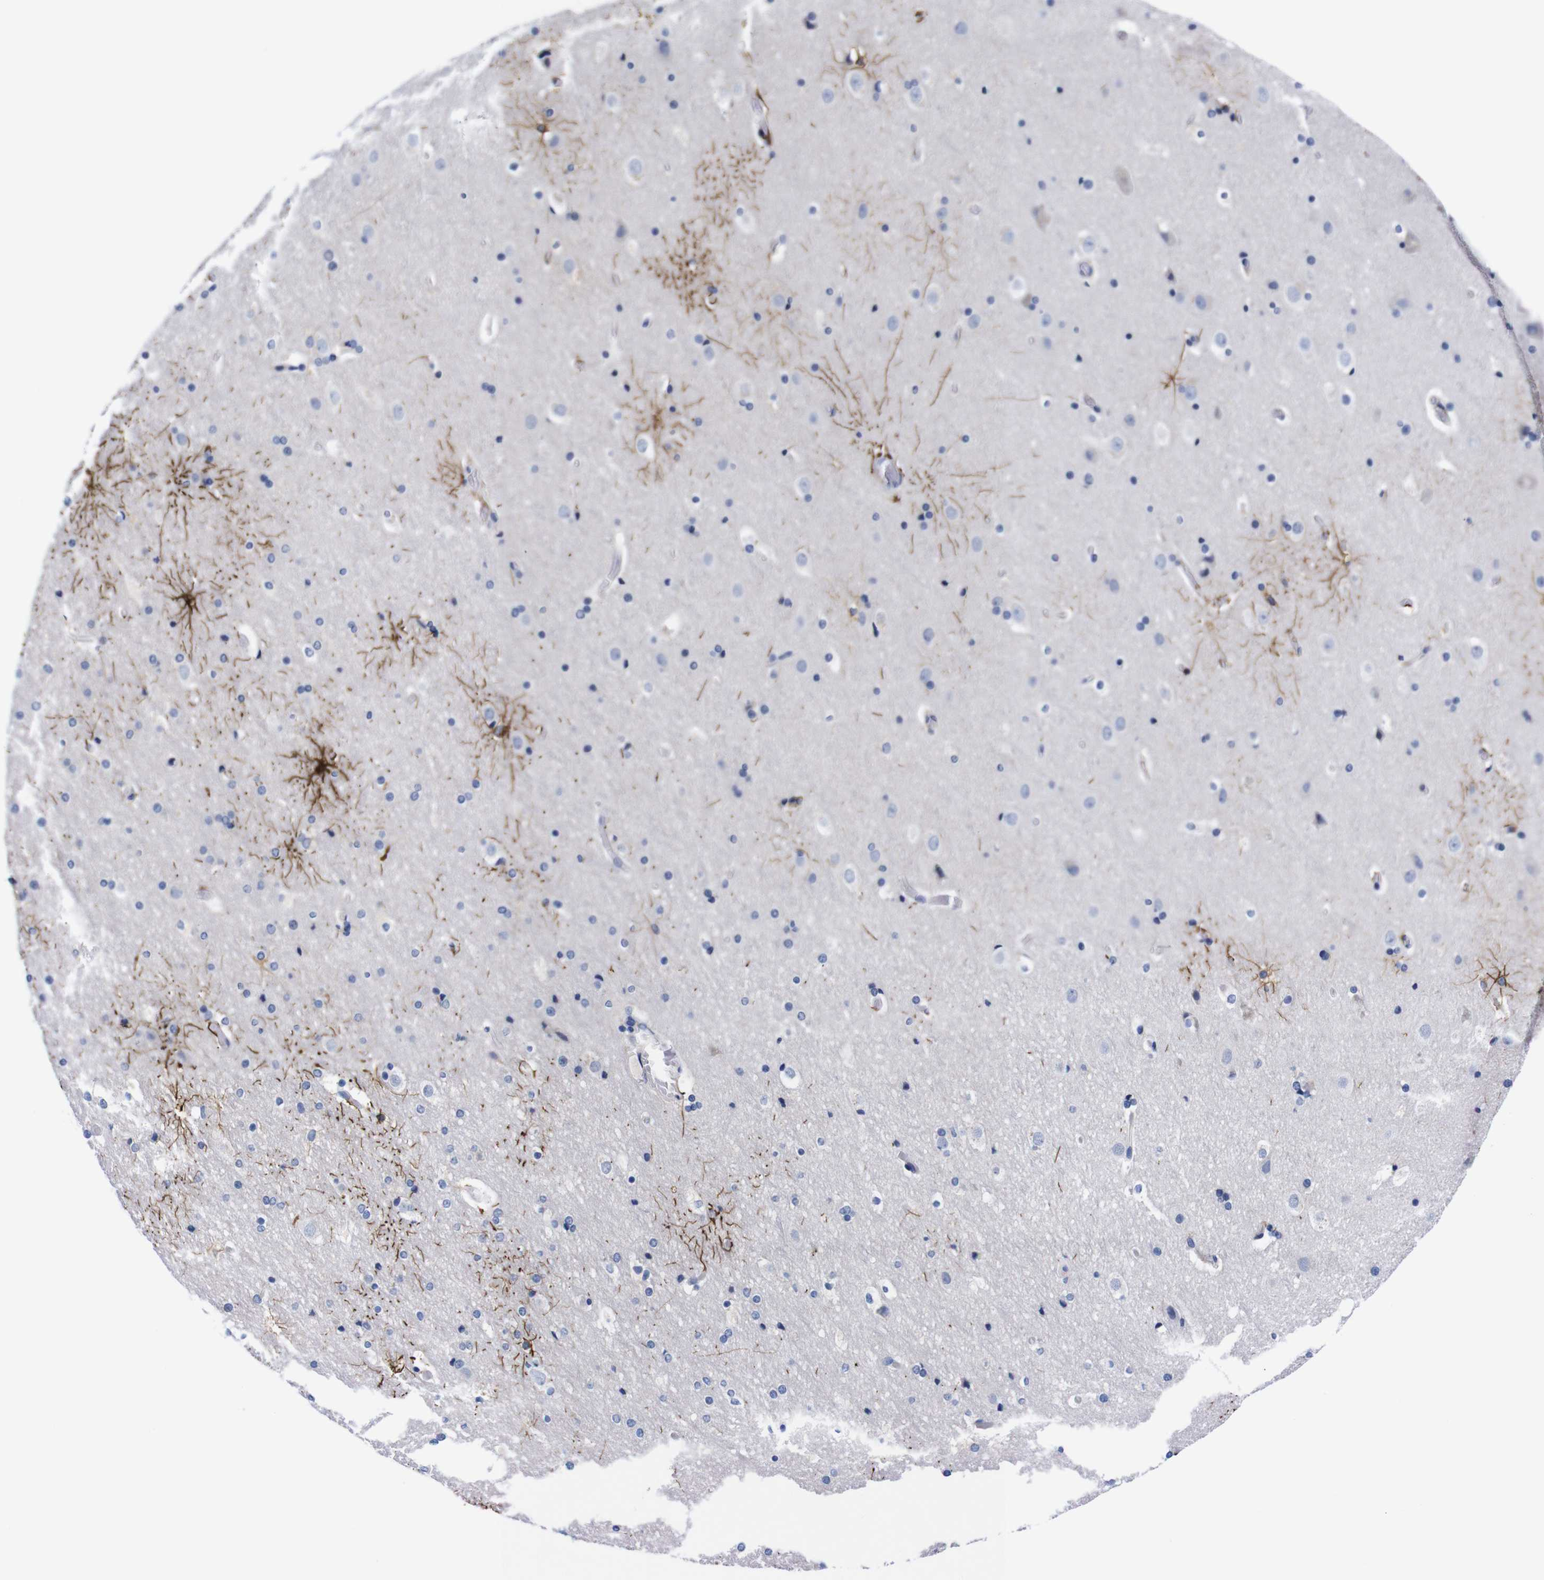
{"staining": {"intensity": "negative", "quantity": "none", "location": "none"}, "tissue": "cerebral cortex", "cell_type": "Endothelial cells", "image_type": "normal", "snomed": [{"axis": "morphology", "description": "Normal tissue, NOS"}, {"axis": "topography", "description": "Cerebral cortex"}], "caption": "High power microscopy micrograph of an immunohistochemistry (IHC) image of normal cerebral cortex, revealing no significant expression in endothelial cells. (DAB immunohistochemistry visualized using brightfield microscopy, high magnification).", "gene": "FAM210A", "patient": {"sex": "male", "age": 57}}